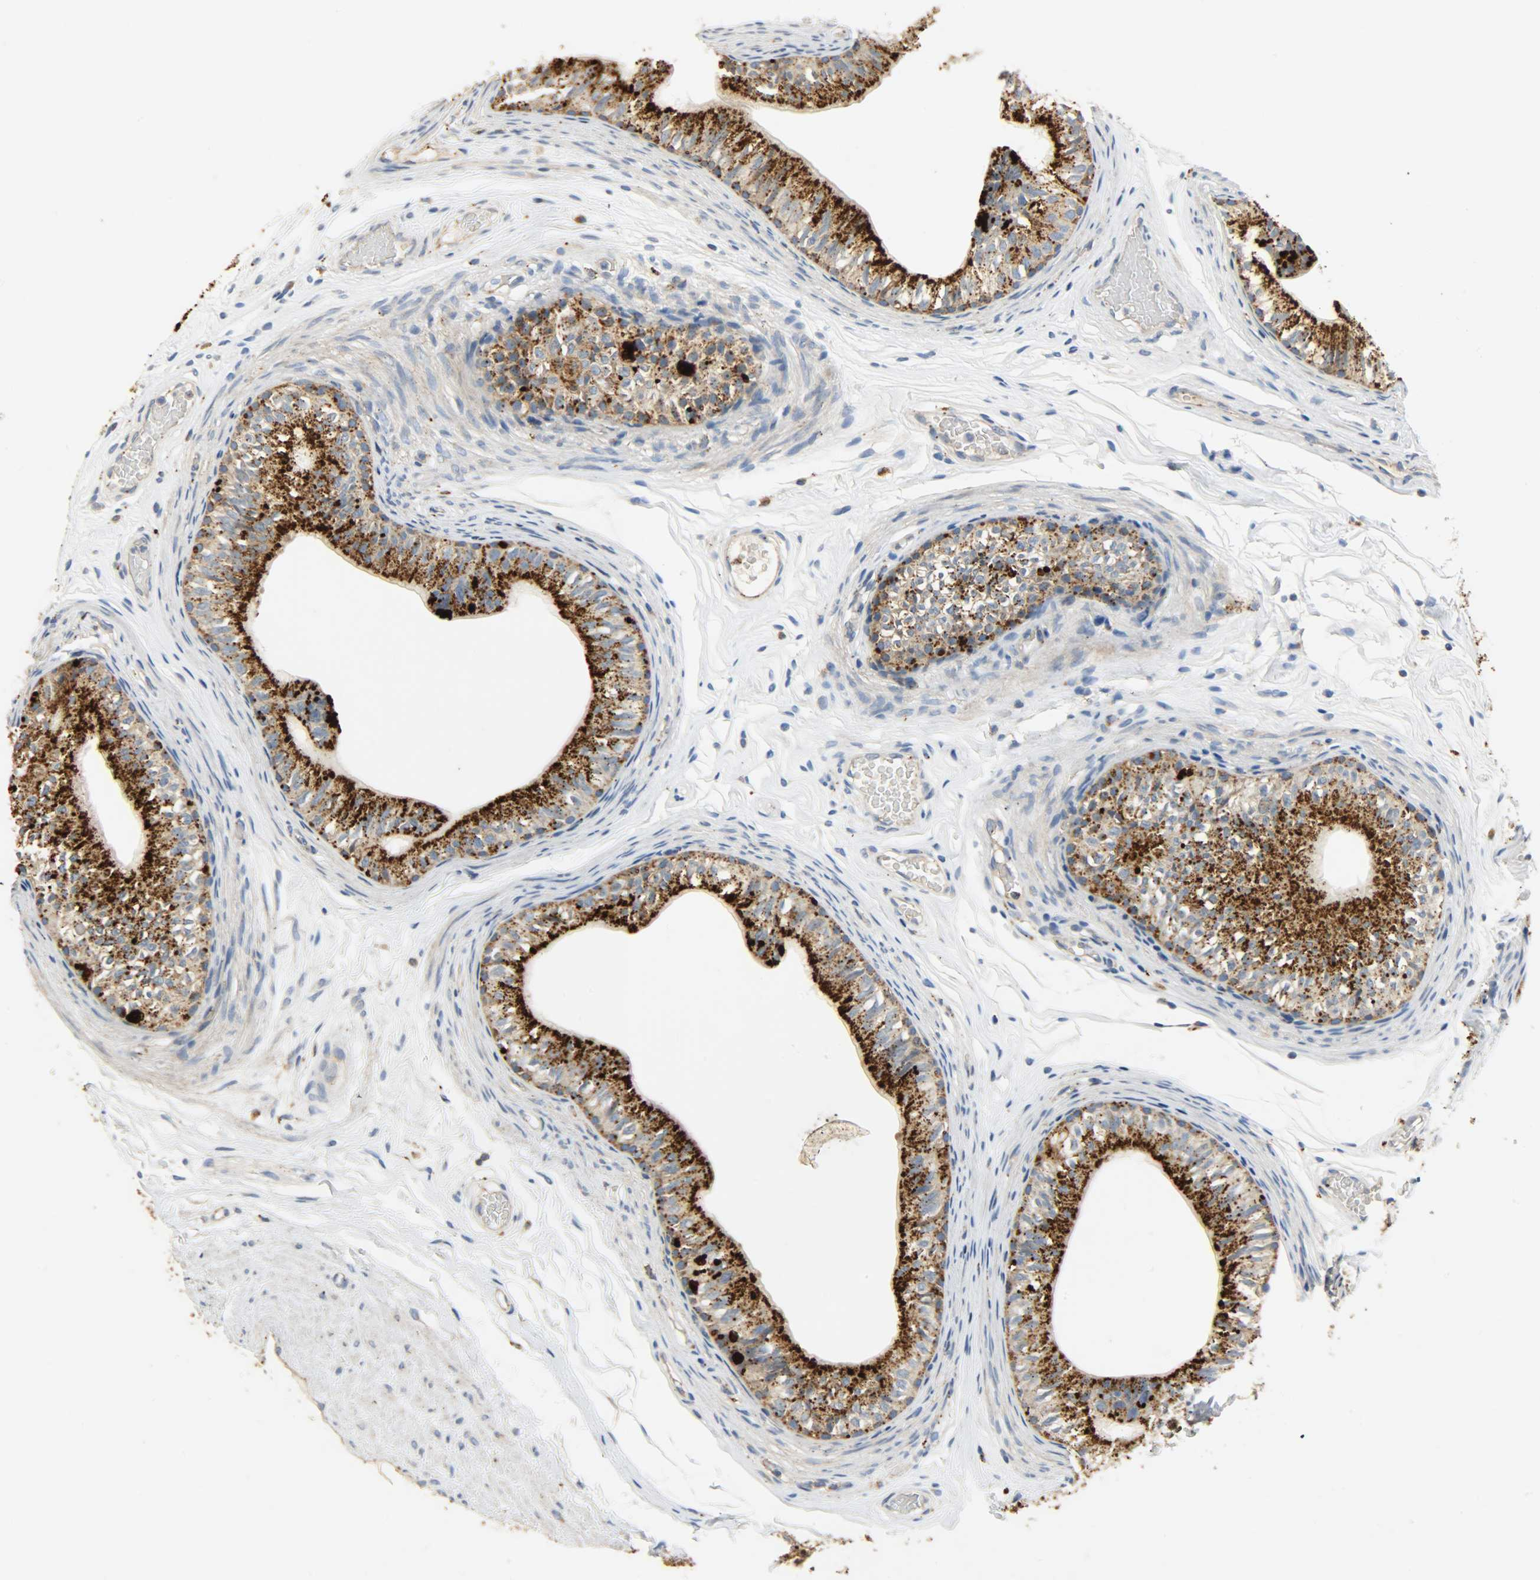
{"staining": {"intensity": "strong", "quantity": ">75%", "location": "cytoplasmic/membranous"}, "tissue": "epididymis", "cell_type": "Glandular cells", "image_type": "normal", "snomed": [{"axis": "morphology", "description": "Normal tissue, NOS"}, {"axis": "topography", "description": "Testis"}, {"axis": "topography", "description": "Epididymis"}], "caption": "This photomicrograph shows normal epididymis stained with immunohistochemistry to label a protein in brown. The cytoplasmic/membranous of glandular cells show strong positivity for the protein. Nuclei are counter-stained blue.", "gene": "ASAH1", "patient": {"sex": "male", "age": 36}}